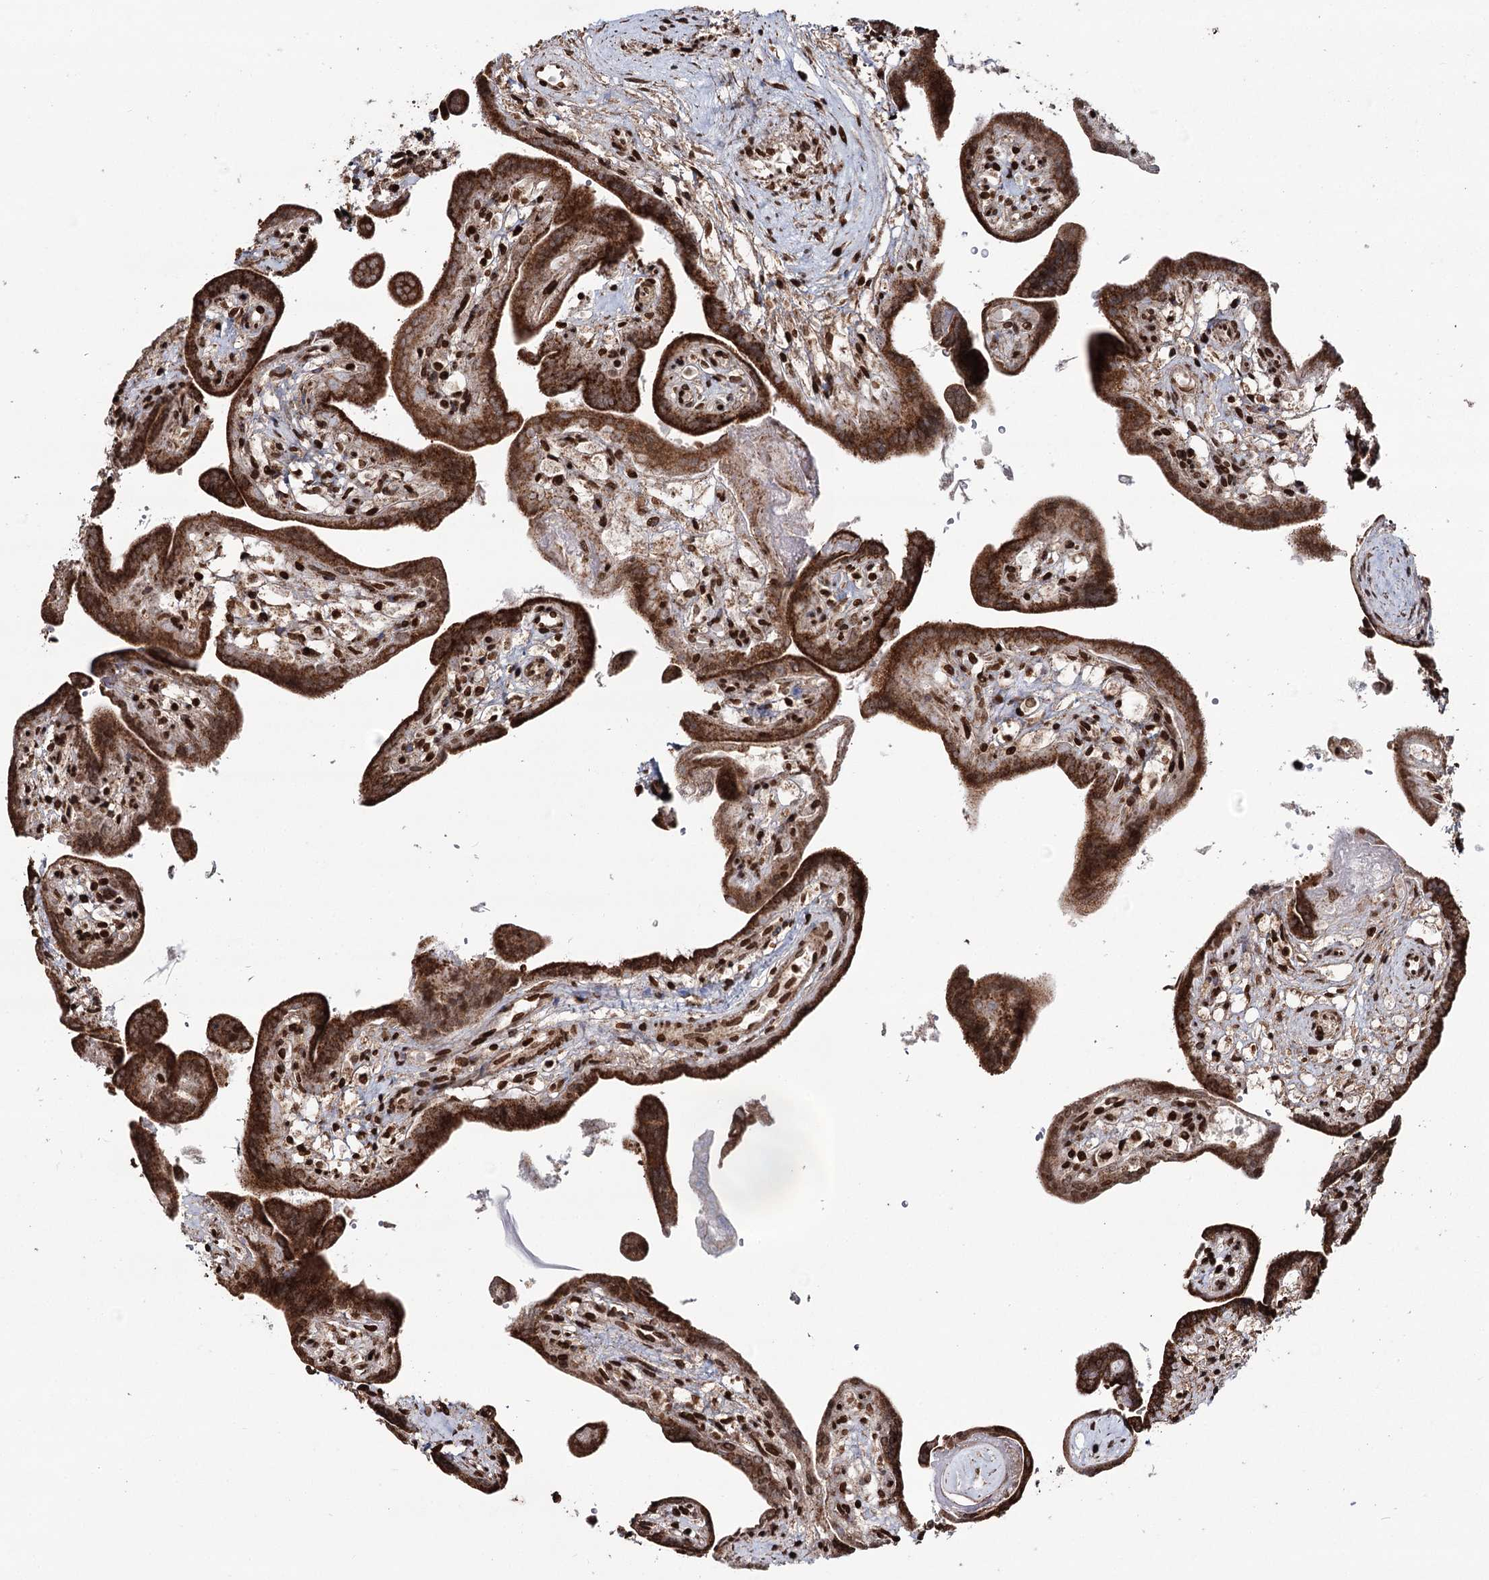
{"staining": {"intensity": "strong", "quantity": ">75%", "location": "cytoplasmic/membranous,nuclear"}, "tissue": "placenta", "cell_type": "Trophoblastic cells", "image_type": "normal", "snomed": [{"axis": "morphology", "description": "Normal tissue, NOS"}, {"axis": "topography", "description": "Placenta"}], "caption": "IHC staining of normal placenta, which reveals high levels of strong cytoplasmic/membranous,nuclear staining in about >75% of trophoblastic cells indicating strong cytoplasmic/membranous,nuclear protein positivity. The staining was performed using DAB (brown) for protein detection and nuclei were counterstained in hematoxylin (blue).", "gene": "PDHX", "patient": {"sex": "female", "age": 37}}